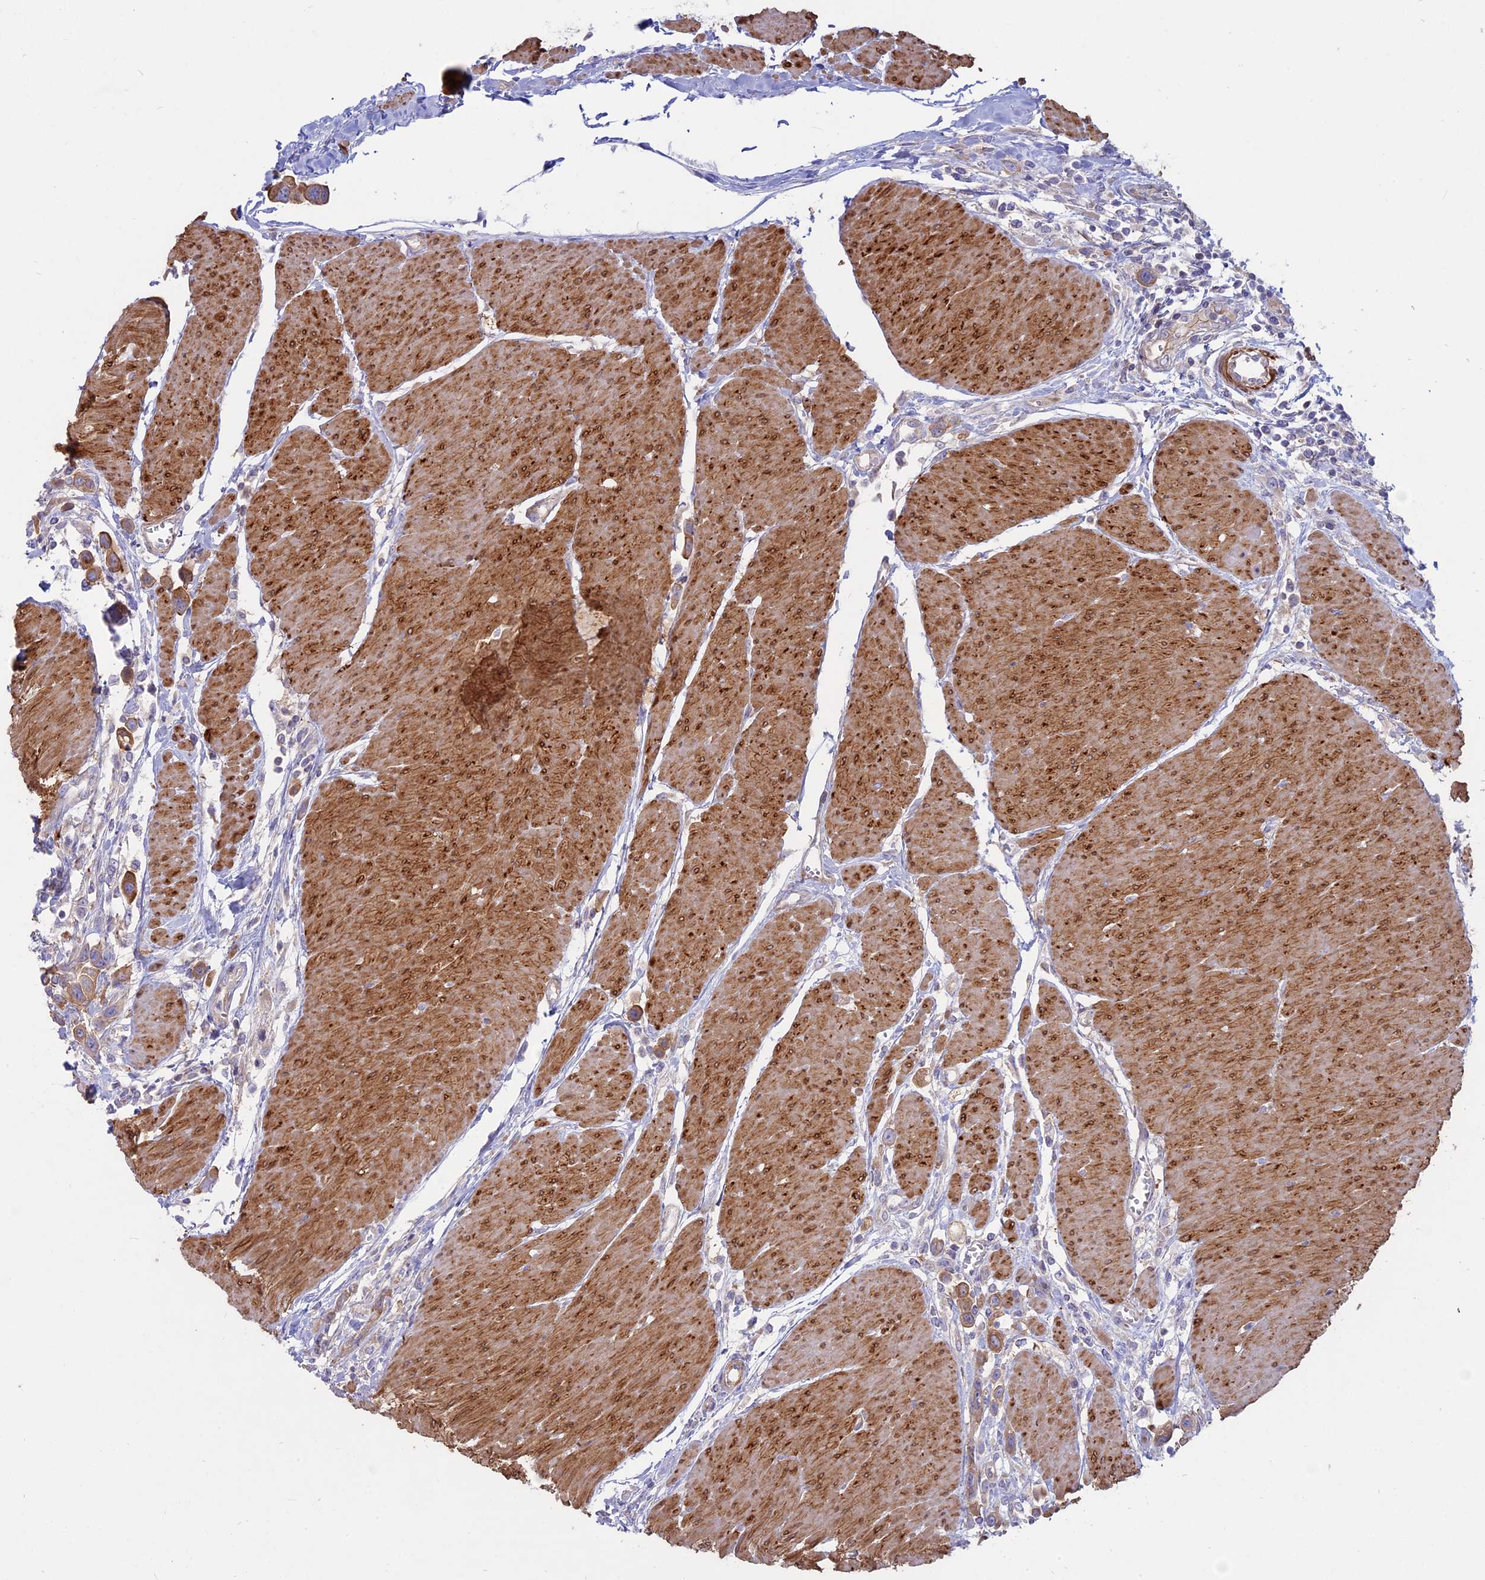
{"staining": {"intensity": "moderate", "quantity": "25%-75%", "location": "cytoplasmic/membranous"}, "tissue": "urothelial cancer", "cell_type": "Tumor cells", "image_type": "cancer", "snomed": [{"axis": "morphology", "description": "Urothelial carcinoma, High grade"}, {"axis": "topography", "description": "Urinary bladder"}], "caption": "Brown immunohistochemical staining in human urothelial carcinoma (high-grade) displays moderate cytoplasmic/membranous expression in approximately 25%-75% of tumor cells.", "gene": "MYO5B", "patient": {"sex": "male", "age": 50}}